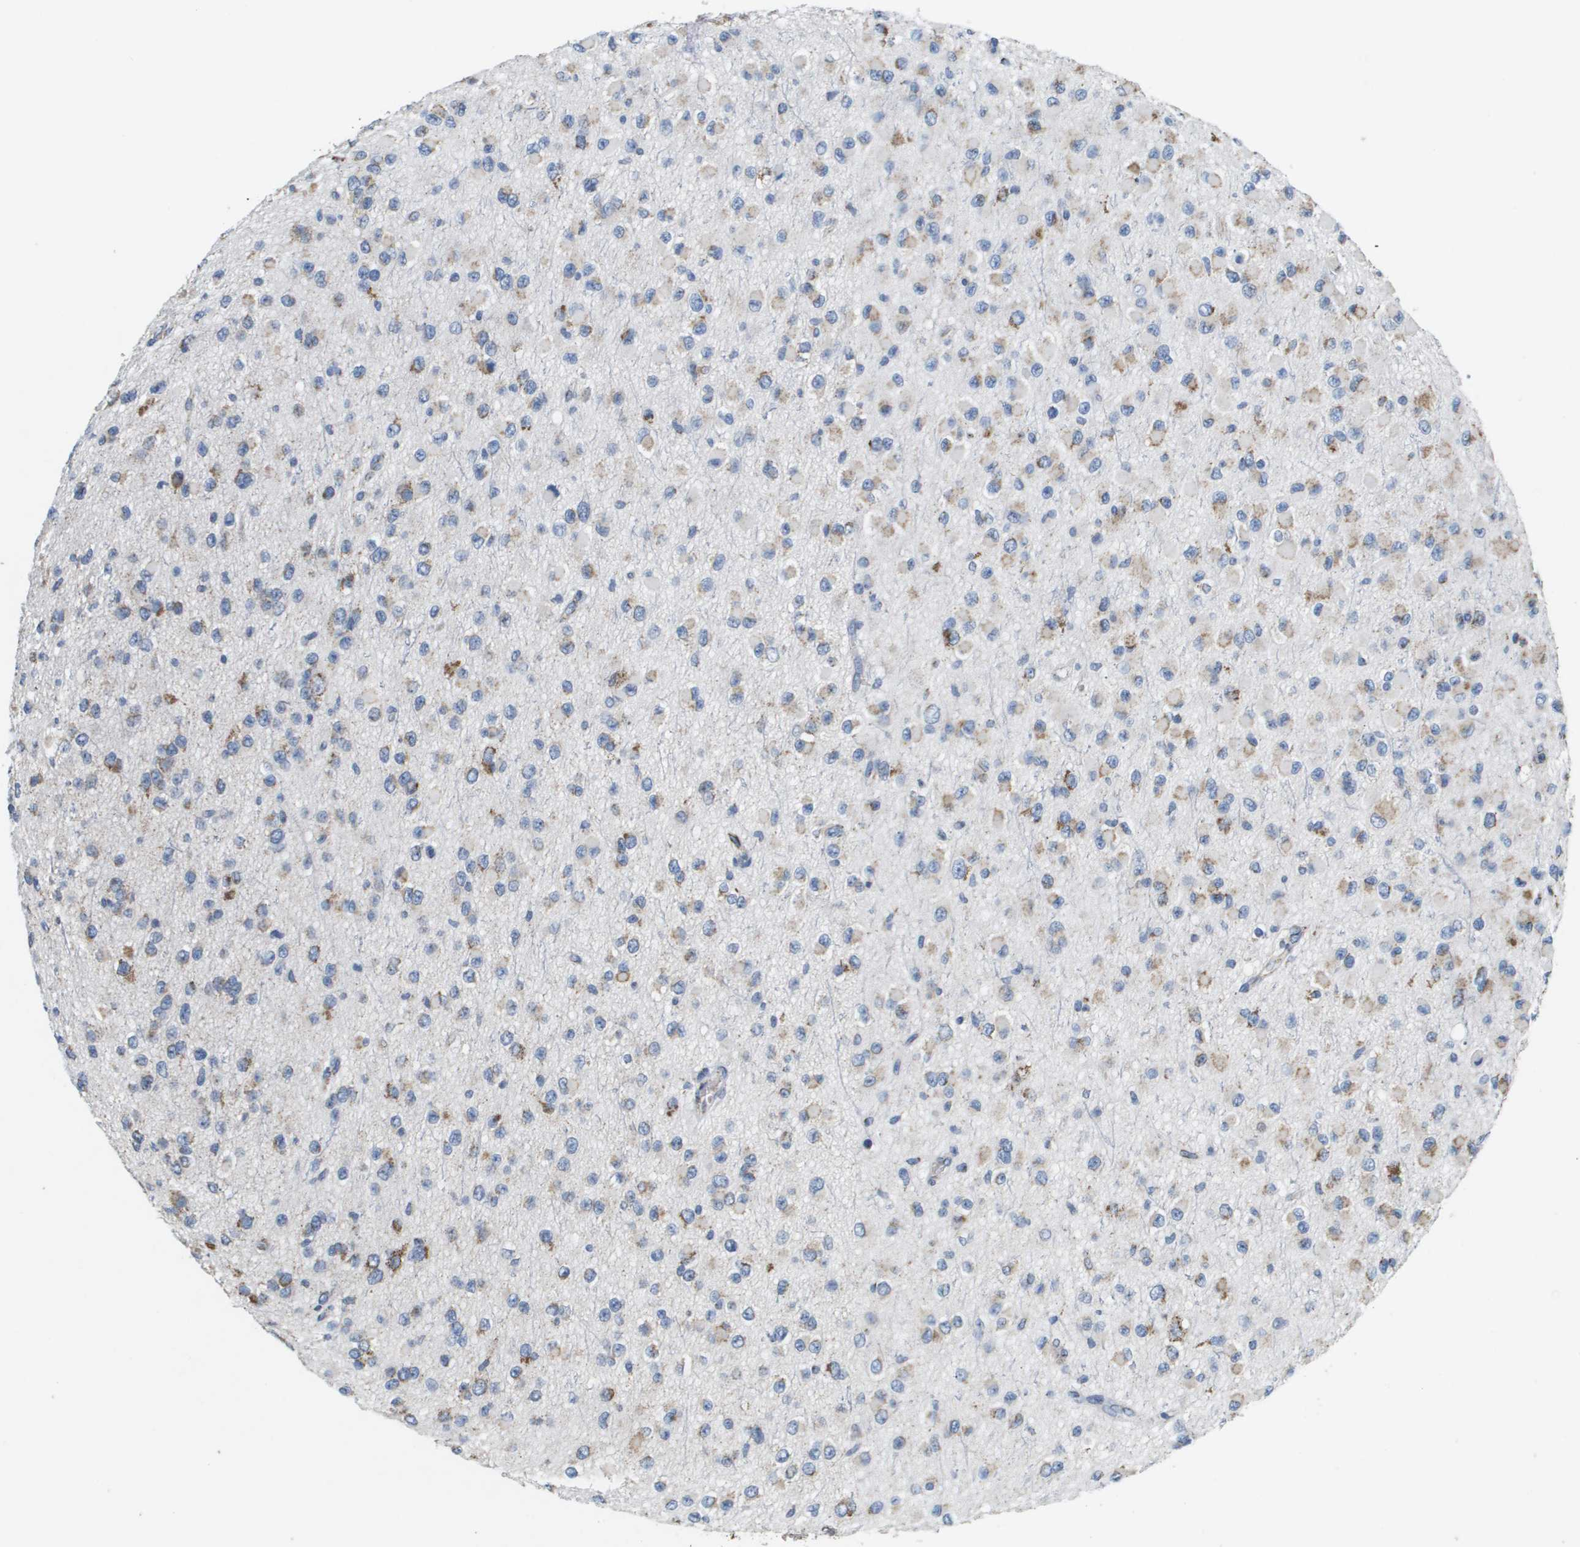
{"staining": {"intensity": "moderate", "quantity": "25%-75%", "location": "cytoplasmic/membranous"}, "tissue": "glioma", "cell_type": "Tumor cells", "image_type": "cancer", "snomed": [{"axis": "morphology", "description": "Glioma, malignant, Low grade"}, {"axis": "topography", "description": "Brain"}], "caption": "Brown immunohistochemical staining in malignant low-grade glioma shows moderate cytoplasmic/membranous staining in about 25%-75% of tumor cells.", "gene": "ATP5F1B", "patient": {"sex": "male", "age": 42}}